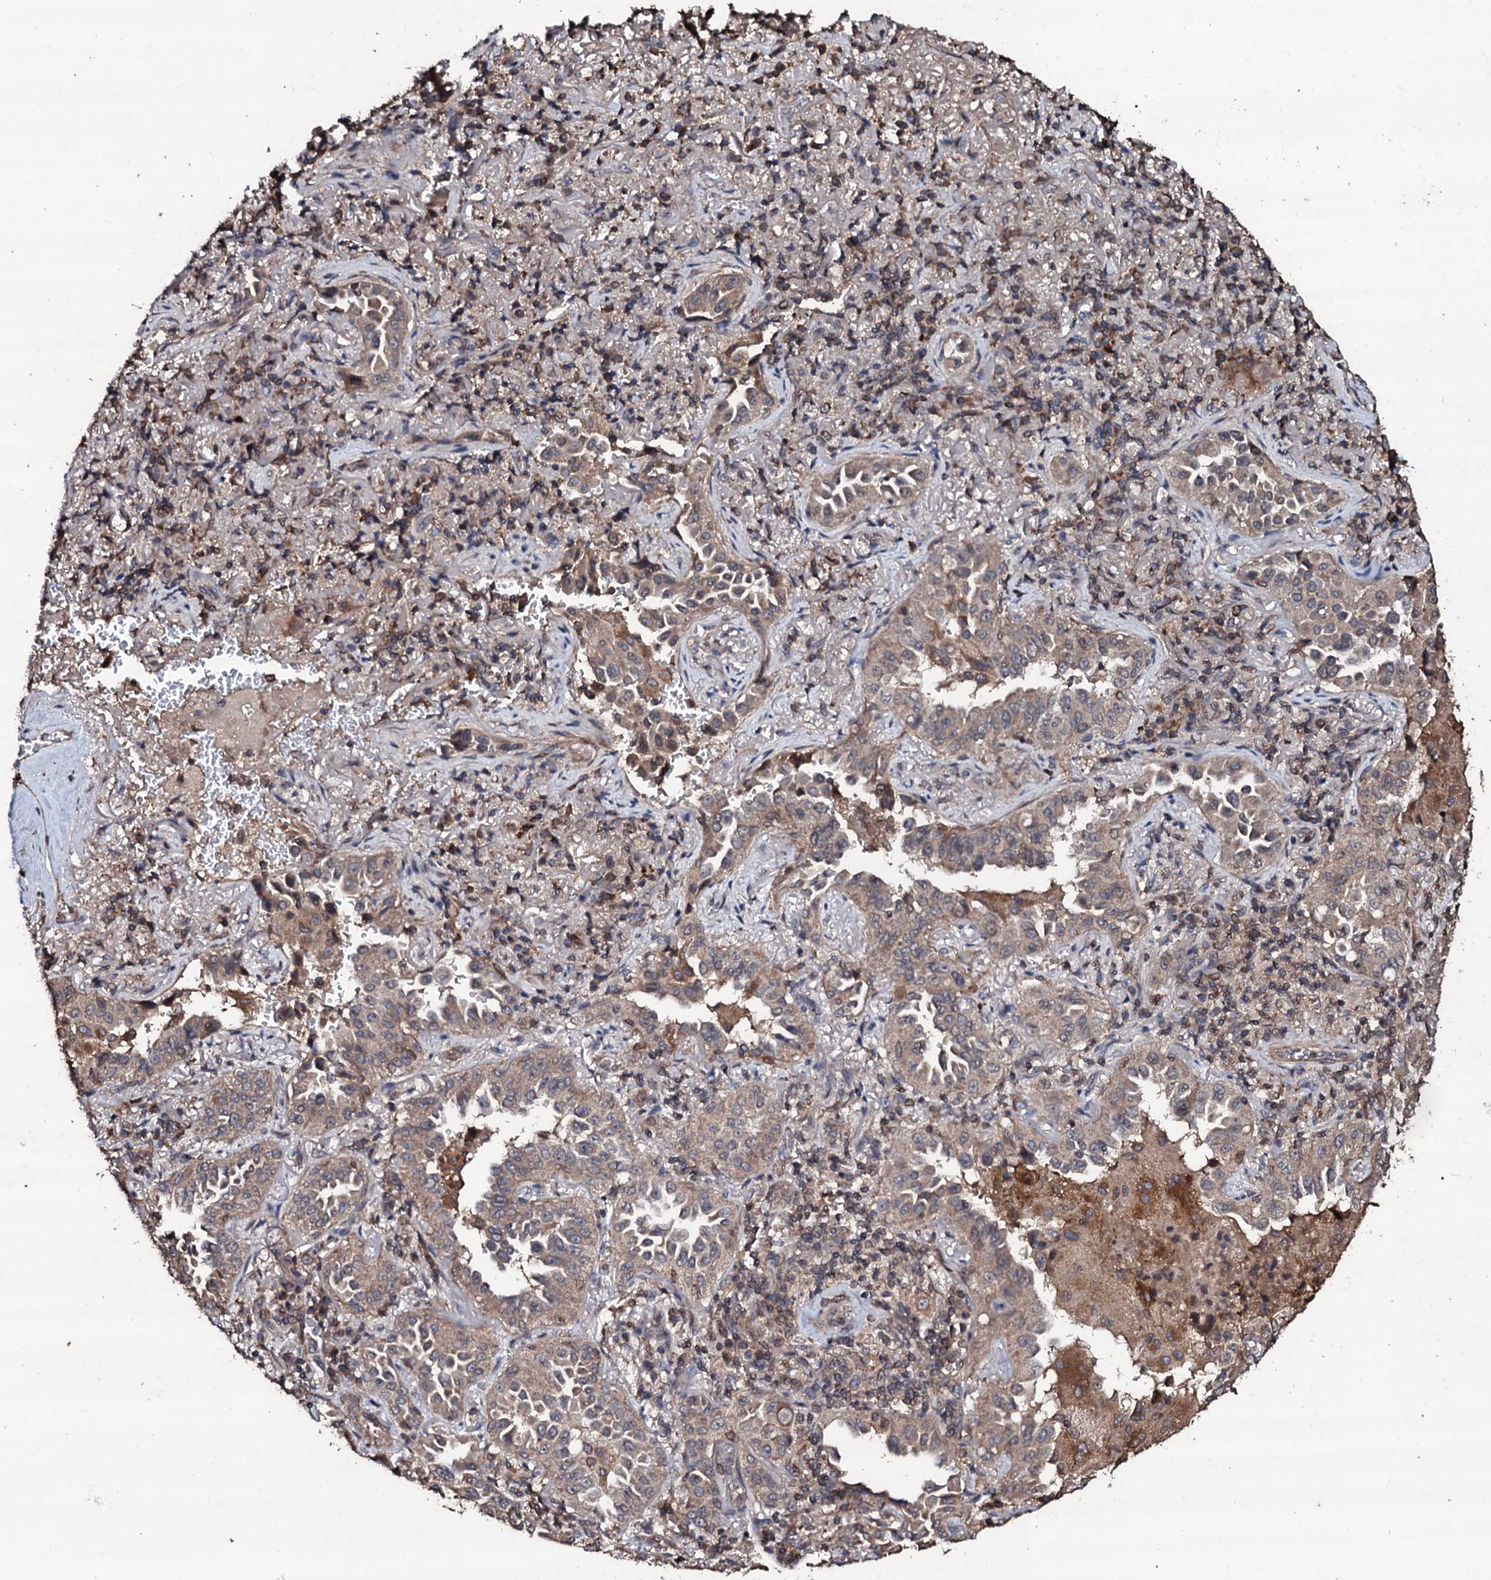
{"staining": {"intensity": "moderate", "quantity": ">75%", "location": "cytoplasmic/membranous"}, "tissue": "lung cancer", "cell_type": "Tumor cells", "image_type": "cancer", "snomed": [{"axis": "morphology", "description": "Adenocarcinoma, NOS"}, {"axis": "topography", "description": "Lung"}], "caption": "An immunohistochemistry (IHC) image of neoplastic tissue is shown. Protein staining in brown highlights moderate cytoplasmic/membranous positivity in adenocarcinoma (lung) within tumor cells.", "gene": "SDHAF2", "patient": {"sex": "female", "age": 69}}